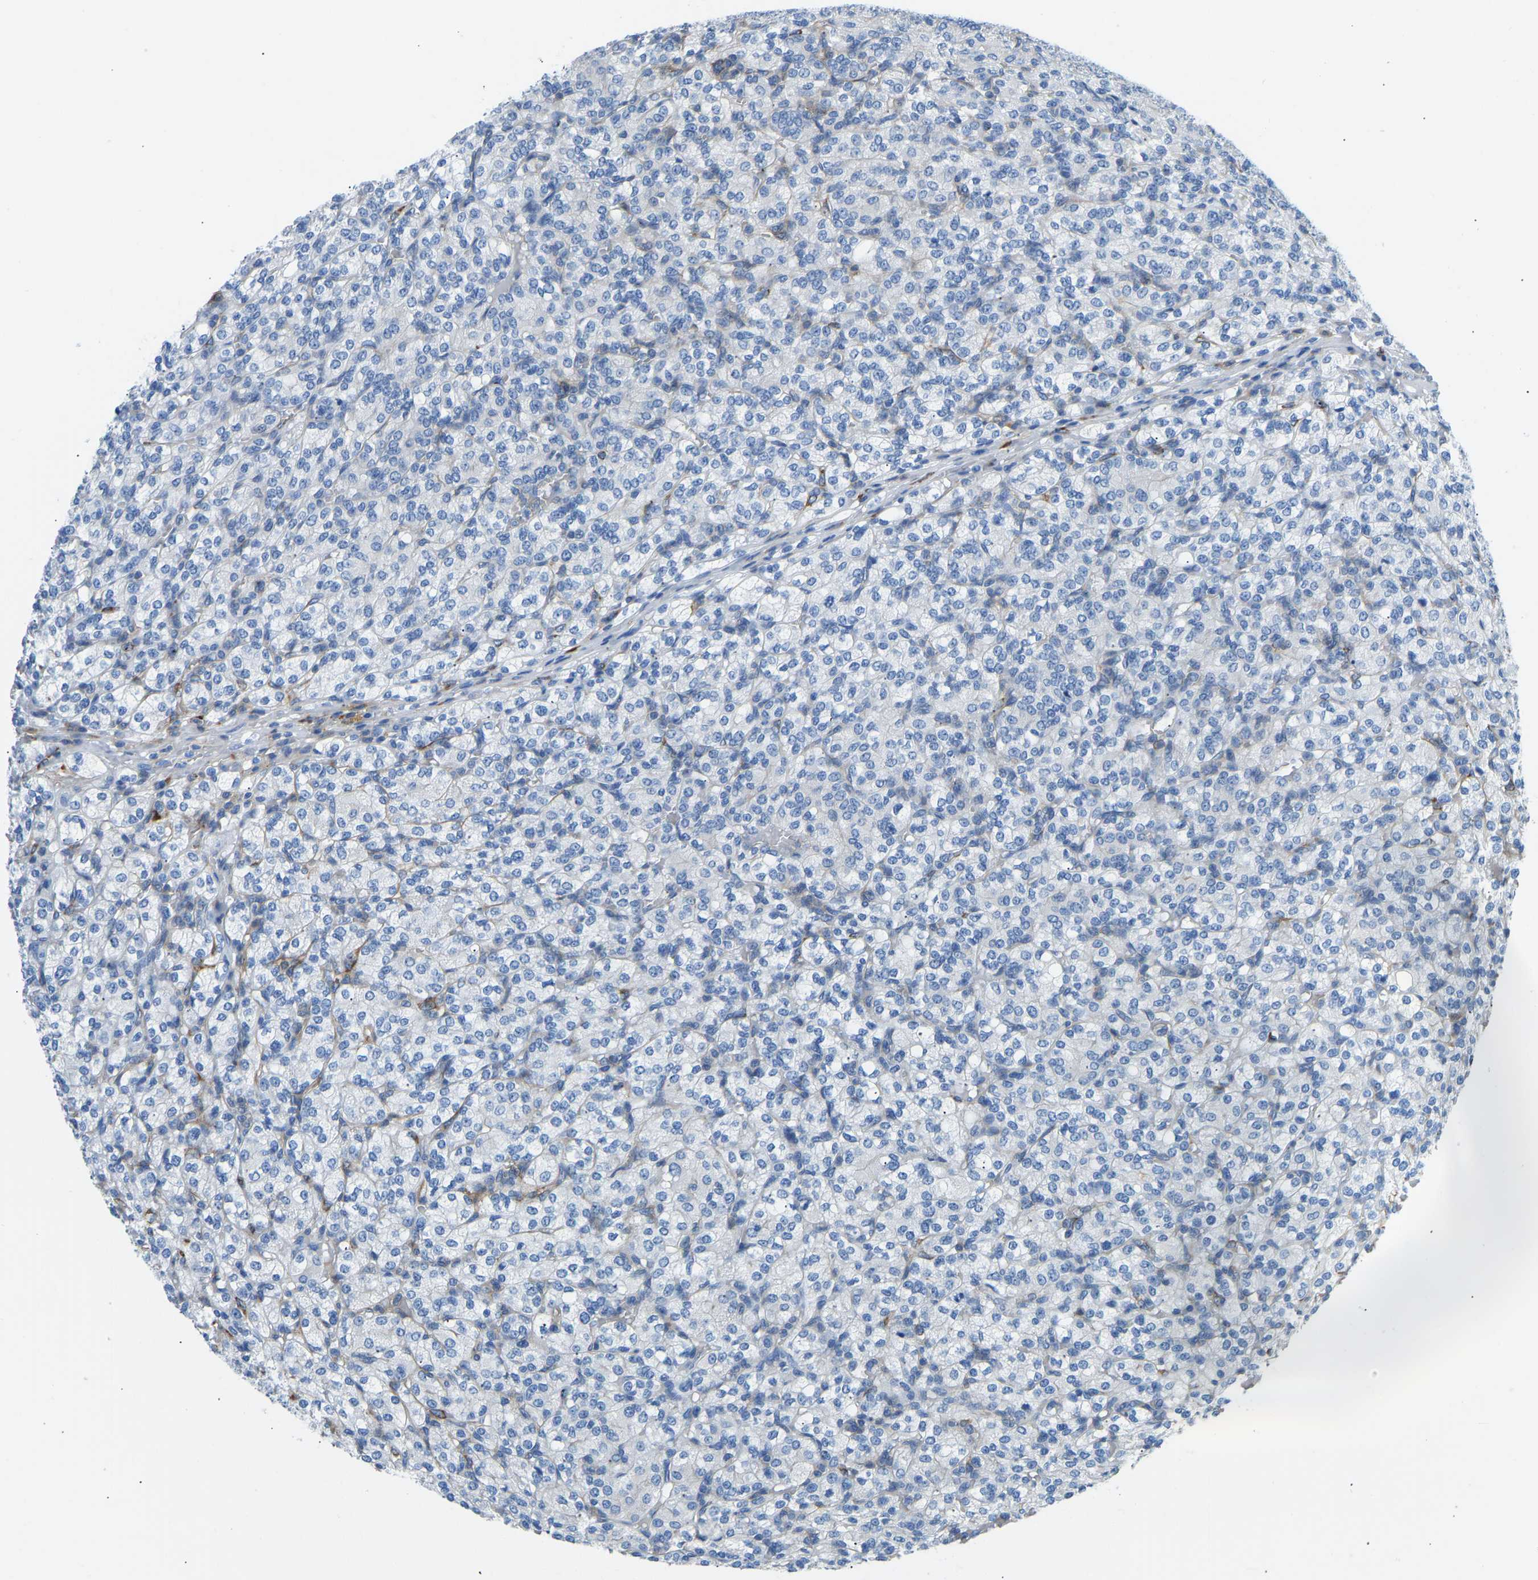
{"staining": {"intensity": "negative", "quantity": "none", "location": "none"}, "tissue": "renal cancer", "cell_type": "Tumor cells", "image_type": "cancer", "snomed": [{"axis": "morphology", "description": "Adenocarcinoma, NOS"}, {"axis": "topography", "description": "Kidney"}], "caption": "DAB immunohistochemical staining of renal cancer (adenocarcinoma) exhibits no significant expression in tumor cells.", "gene": "COL15A1", "patient": {"sex": "male", "age": 77}}